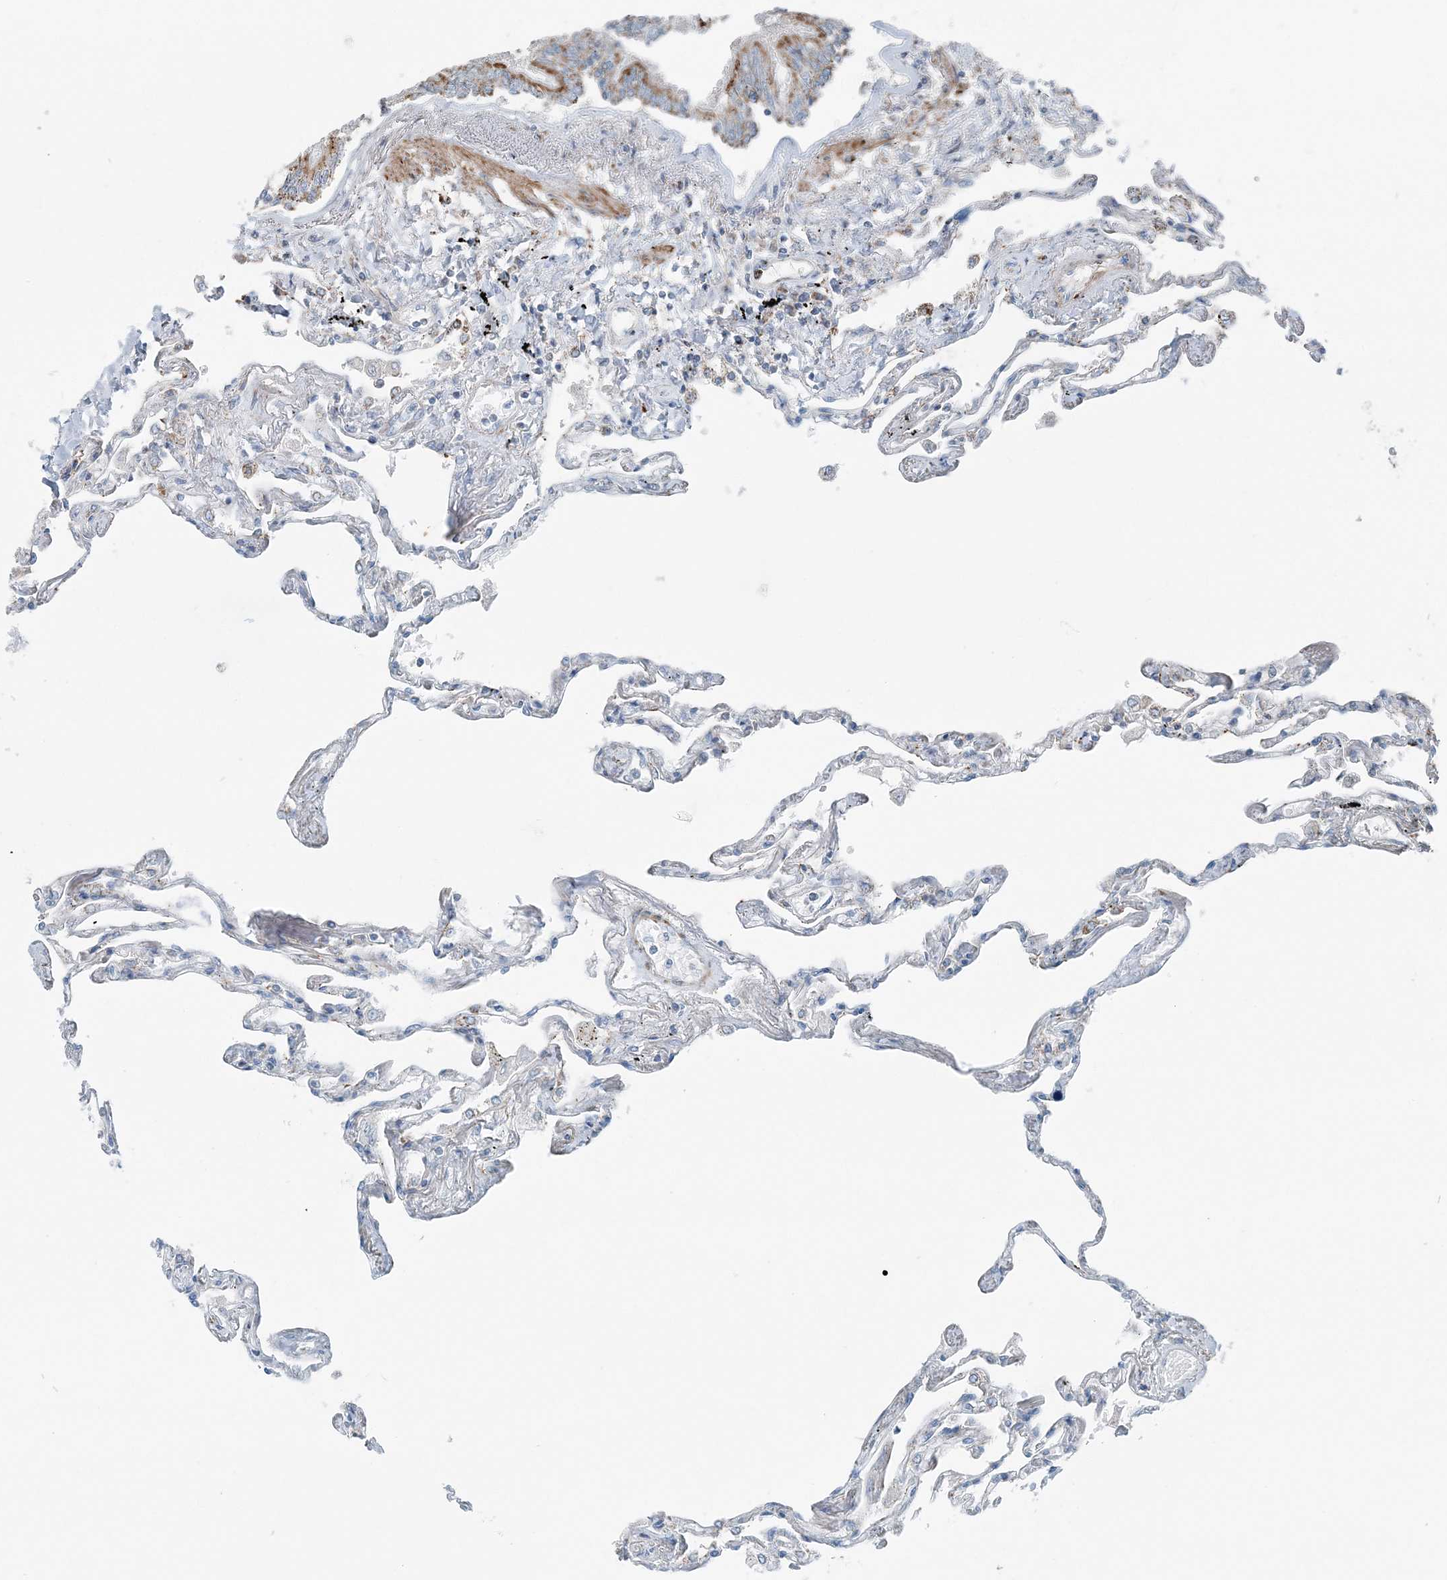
{"staining": {"intensity": "negative", "quantity": "none", "location": "none"}, "tissue": "lung", "cell_type": "Alveolar cells", "image_type": "normal", "snomed": [{"axis": "morphology", "description": "Normal tissue, NOS"}, {"axis": "topography", "description": "Lung"}], "caption": "Alveolar cells show no significant staining in normal lung. (DAB IHC, high magnification).", "gene": "INTU", "patient": {"sex": "female", "age": 67}}